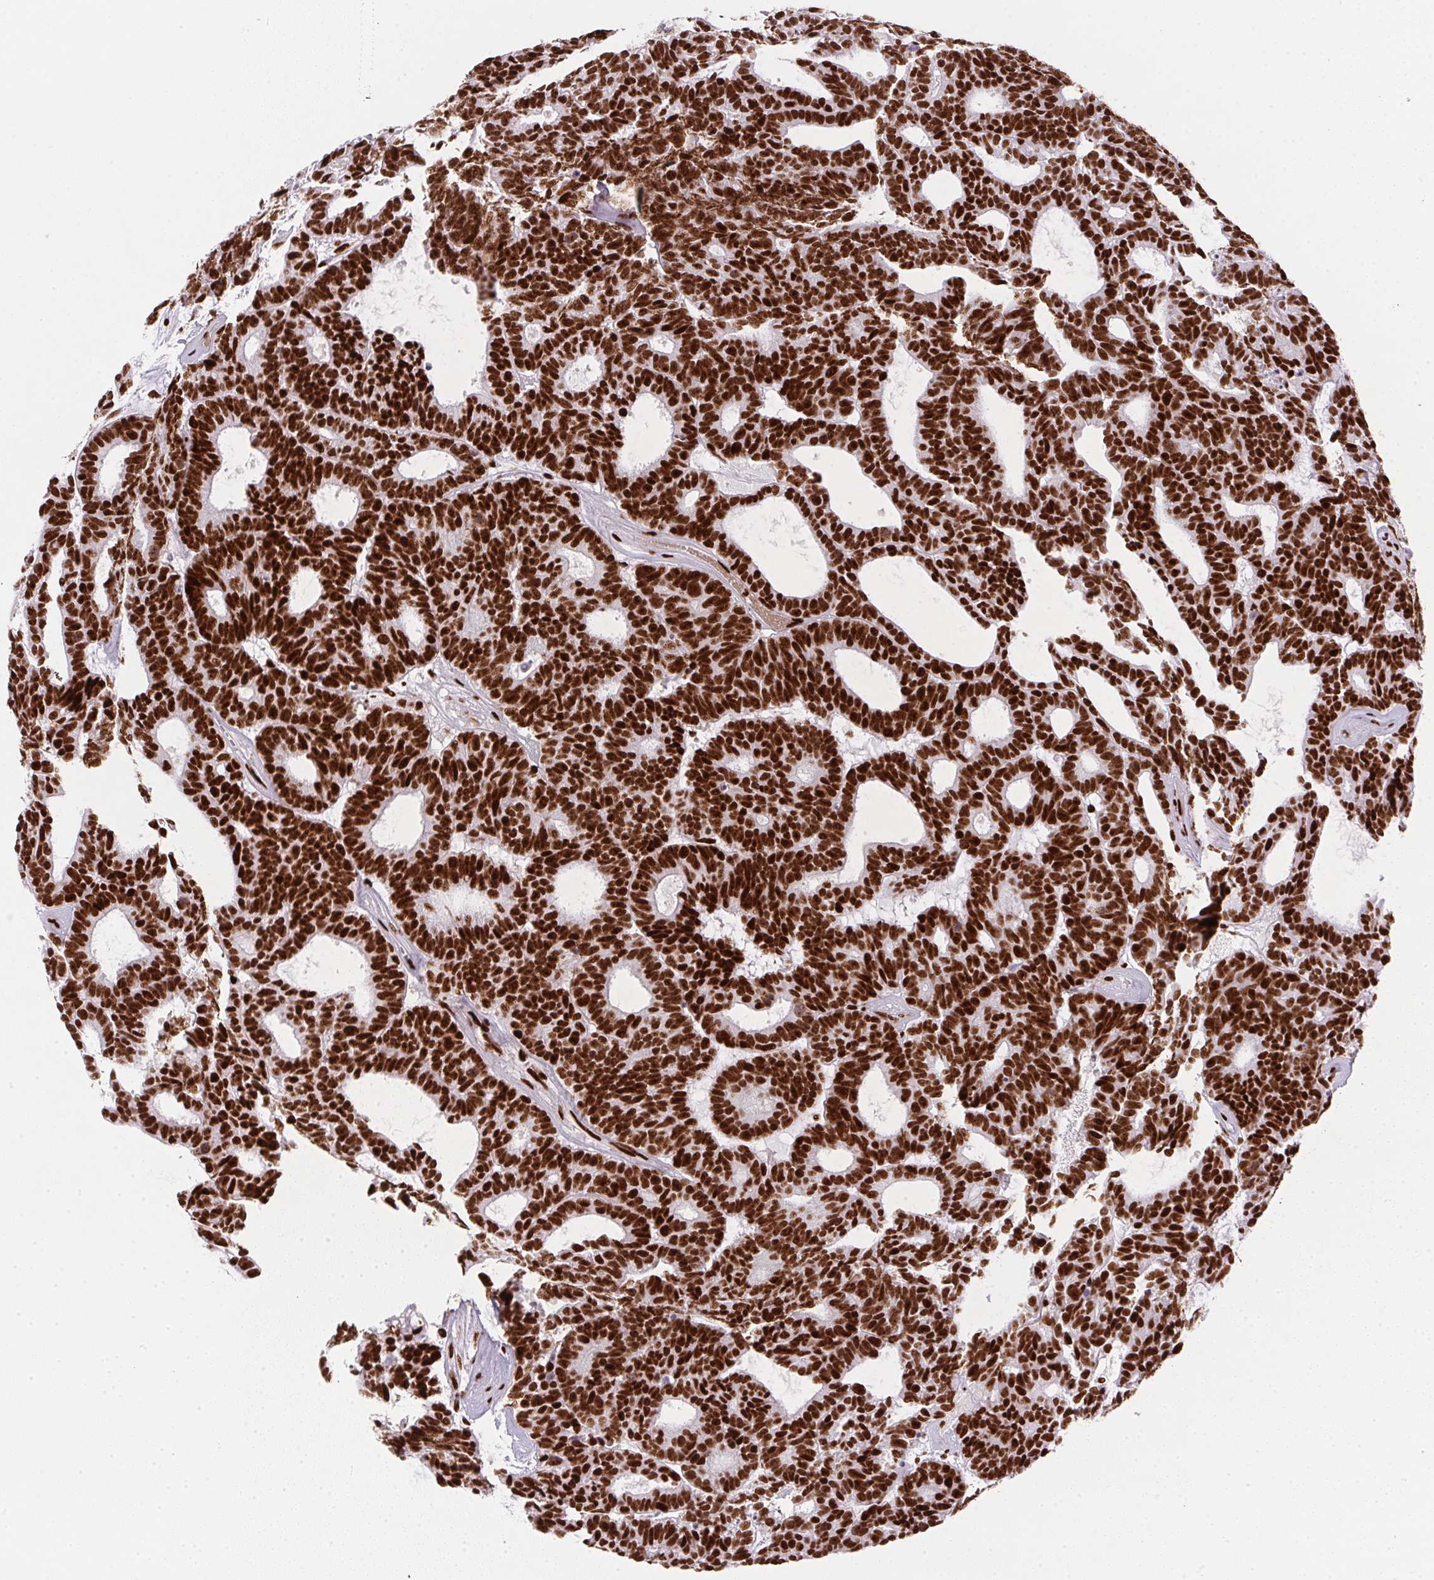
{"staining": {"intensity": "strong", "quantity": ">75%", "location": "nuclear"}, "tissue": "head and neck cancer", "cell_type": "Tumor cells", "image_type": "cancer", "snomed": [{"axis": "morphology", "description": "Adenocarcinoma, NOS"}, {"axis": "topography", "description": "Head-Neck"}], "caption": "Head and neck cancer (adenocarcinoma) stained with a protein marker demonstrates strong staining in tumor cells.", "gene": "PAGE3", "patient": {"sex": "female", "age": 81}}